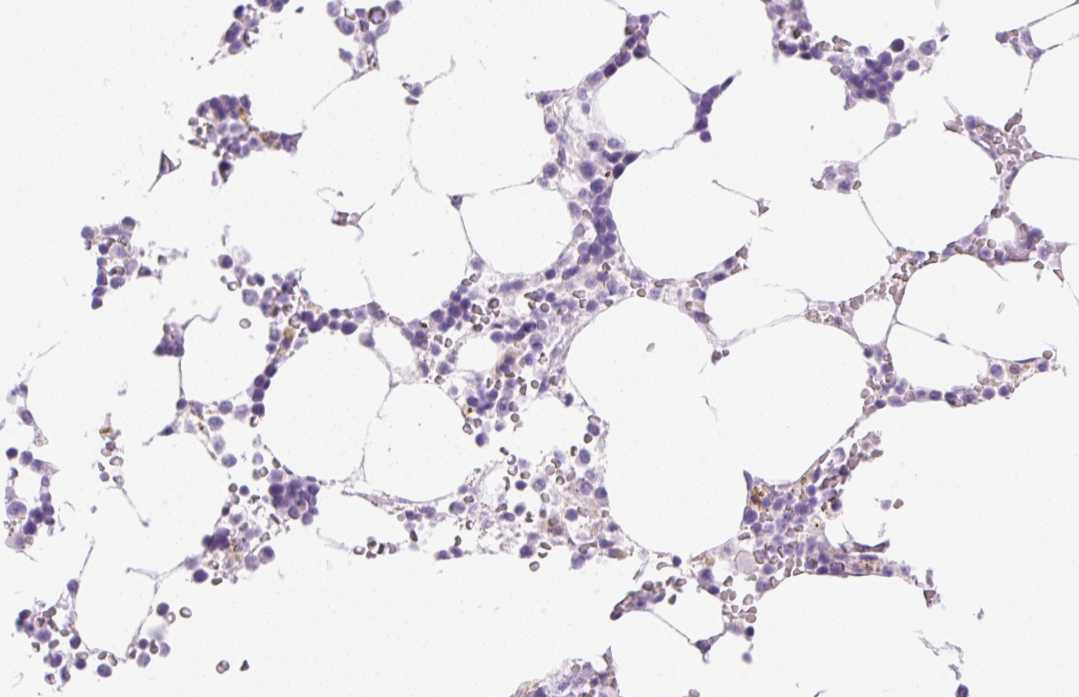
{"staining": {"intensity": "negative", "quantity": "none", "location": "none"}, "tissue": "bone marrow", "cell_type": "Hematopoietic cells", "image_type": "normal", "snomed": [{"axis": "morphology", "description": "Normal tissue, NOS"}, {"axis": "topography", "description": "Bone marrow"}], "caption": "Micrograph shows no significant protein expression in hematopoietic cells of unremarkable bone marrow. The staining was performed using DAB to visualize the protein expression in brown, while the nuclei were stained in blue with hematoxylin (Magnification: 20x).", "gene": "SP140L", "patient": {"sex": "male", "age": 64}}